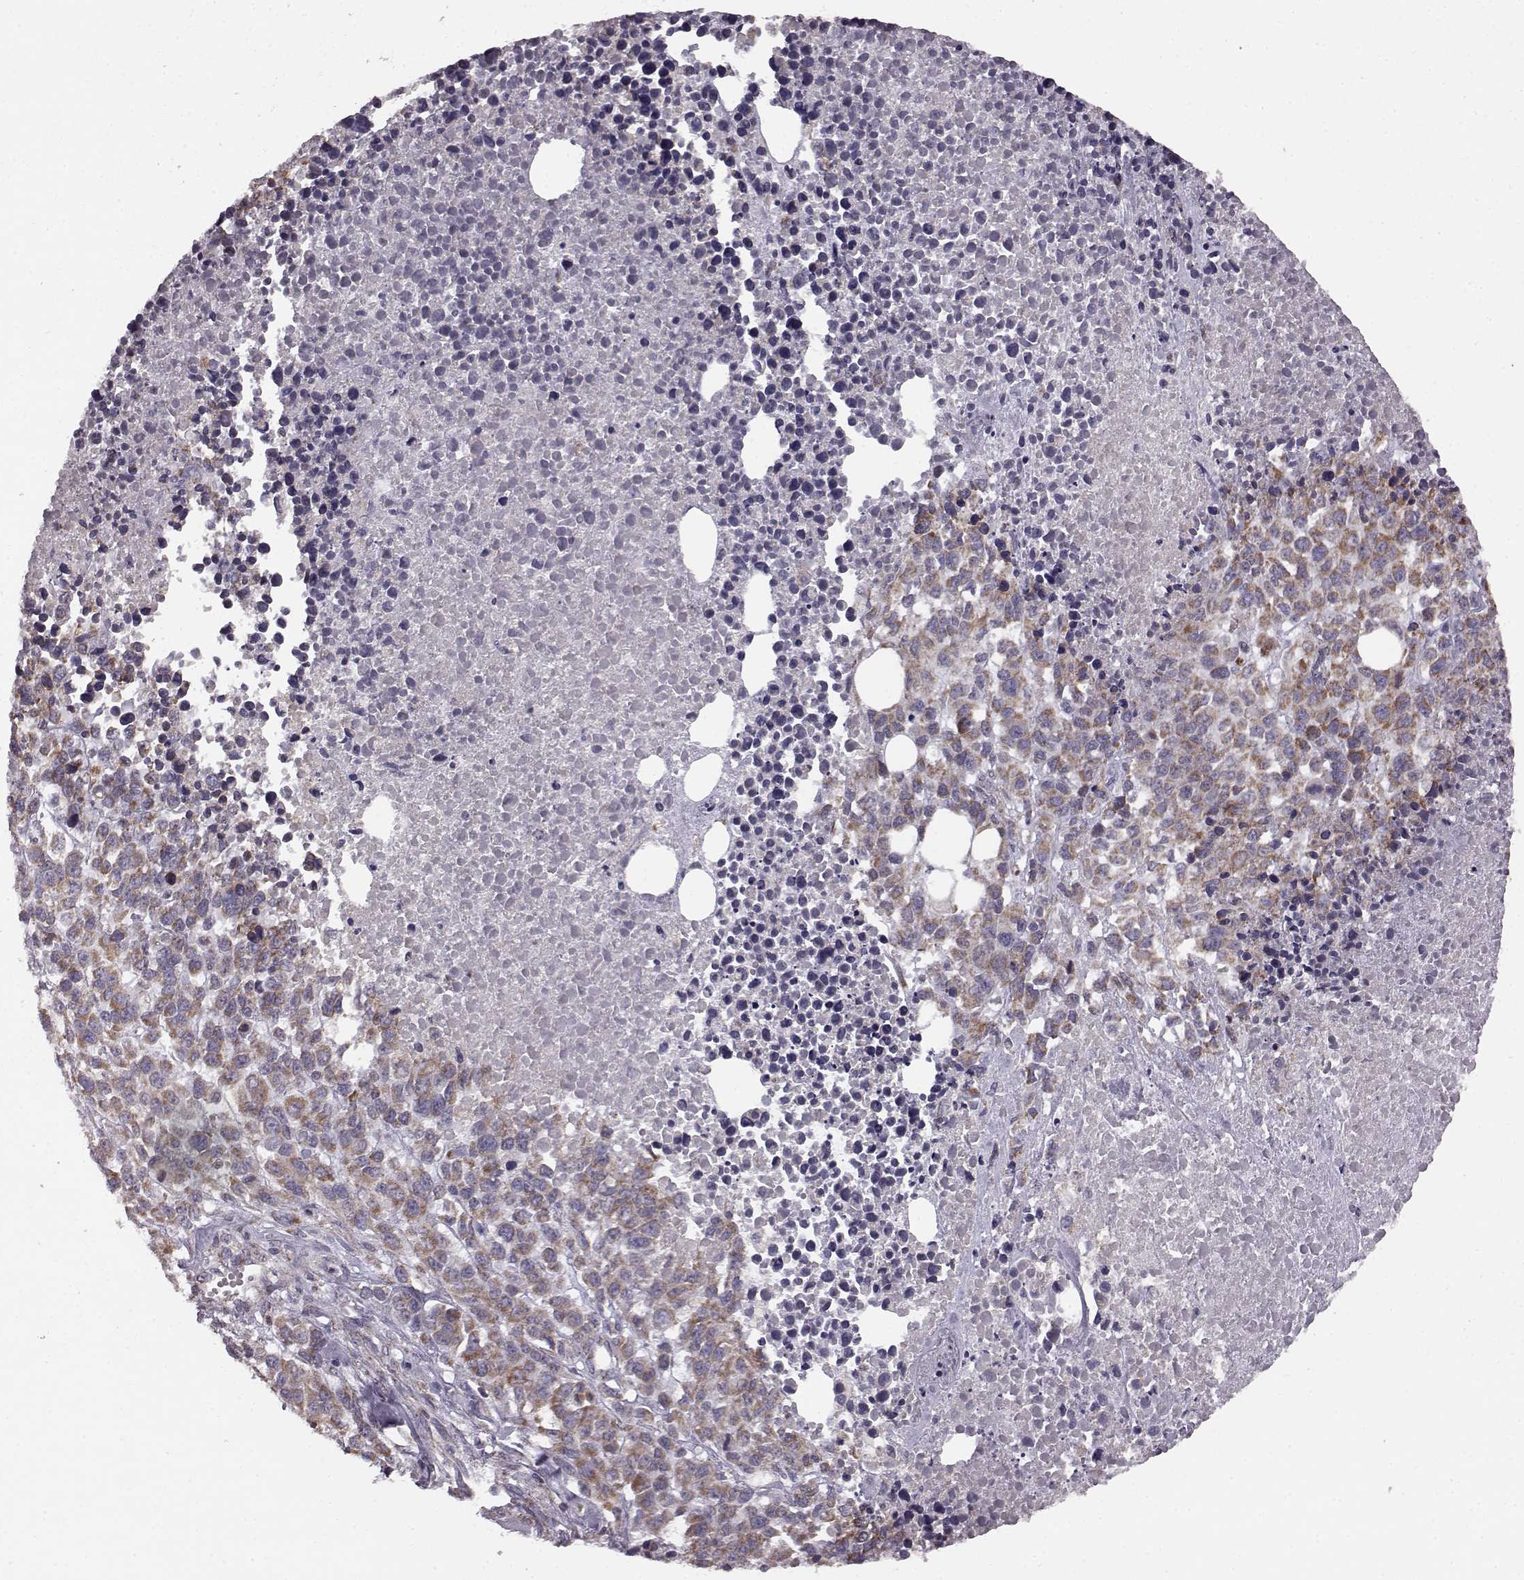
{"staining": {"intensity": "moderate", "quantity": ">75%", "location": "cytoplasmic/membranous"}, "tissue": "melanoma", "cell_type": "Tumor cells", "image_type": "cancer", "snomed": [{"axis": "morphology", "description": "Malignant melanoma, Metastatic site"}, {"axis": "topography", "description": "Skin"}], "caption": "Immunohistochemical staining of melanoma exhibits moderate cytoplasmic/membranous protein expression in approximately >75% of tumor cells. (Brightfield microscopy of DAB IHC at high magnification).", "gene": "FAM8A1", "patient": {"sex": "male", "age": 84}}